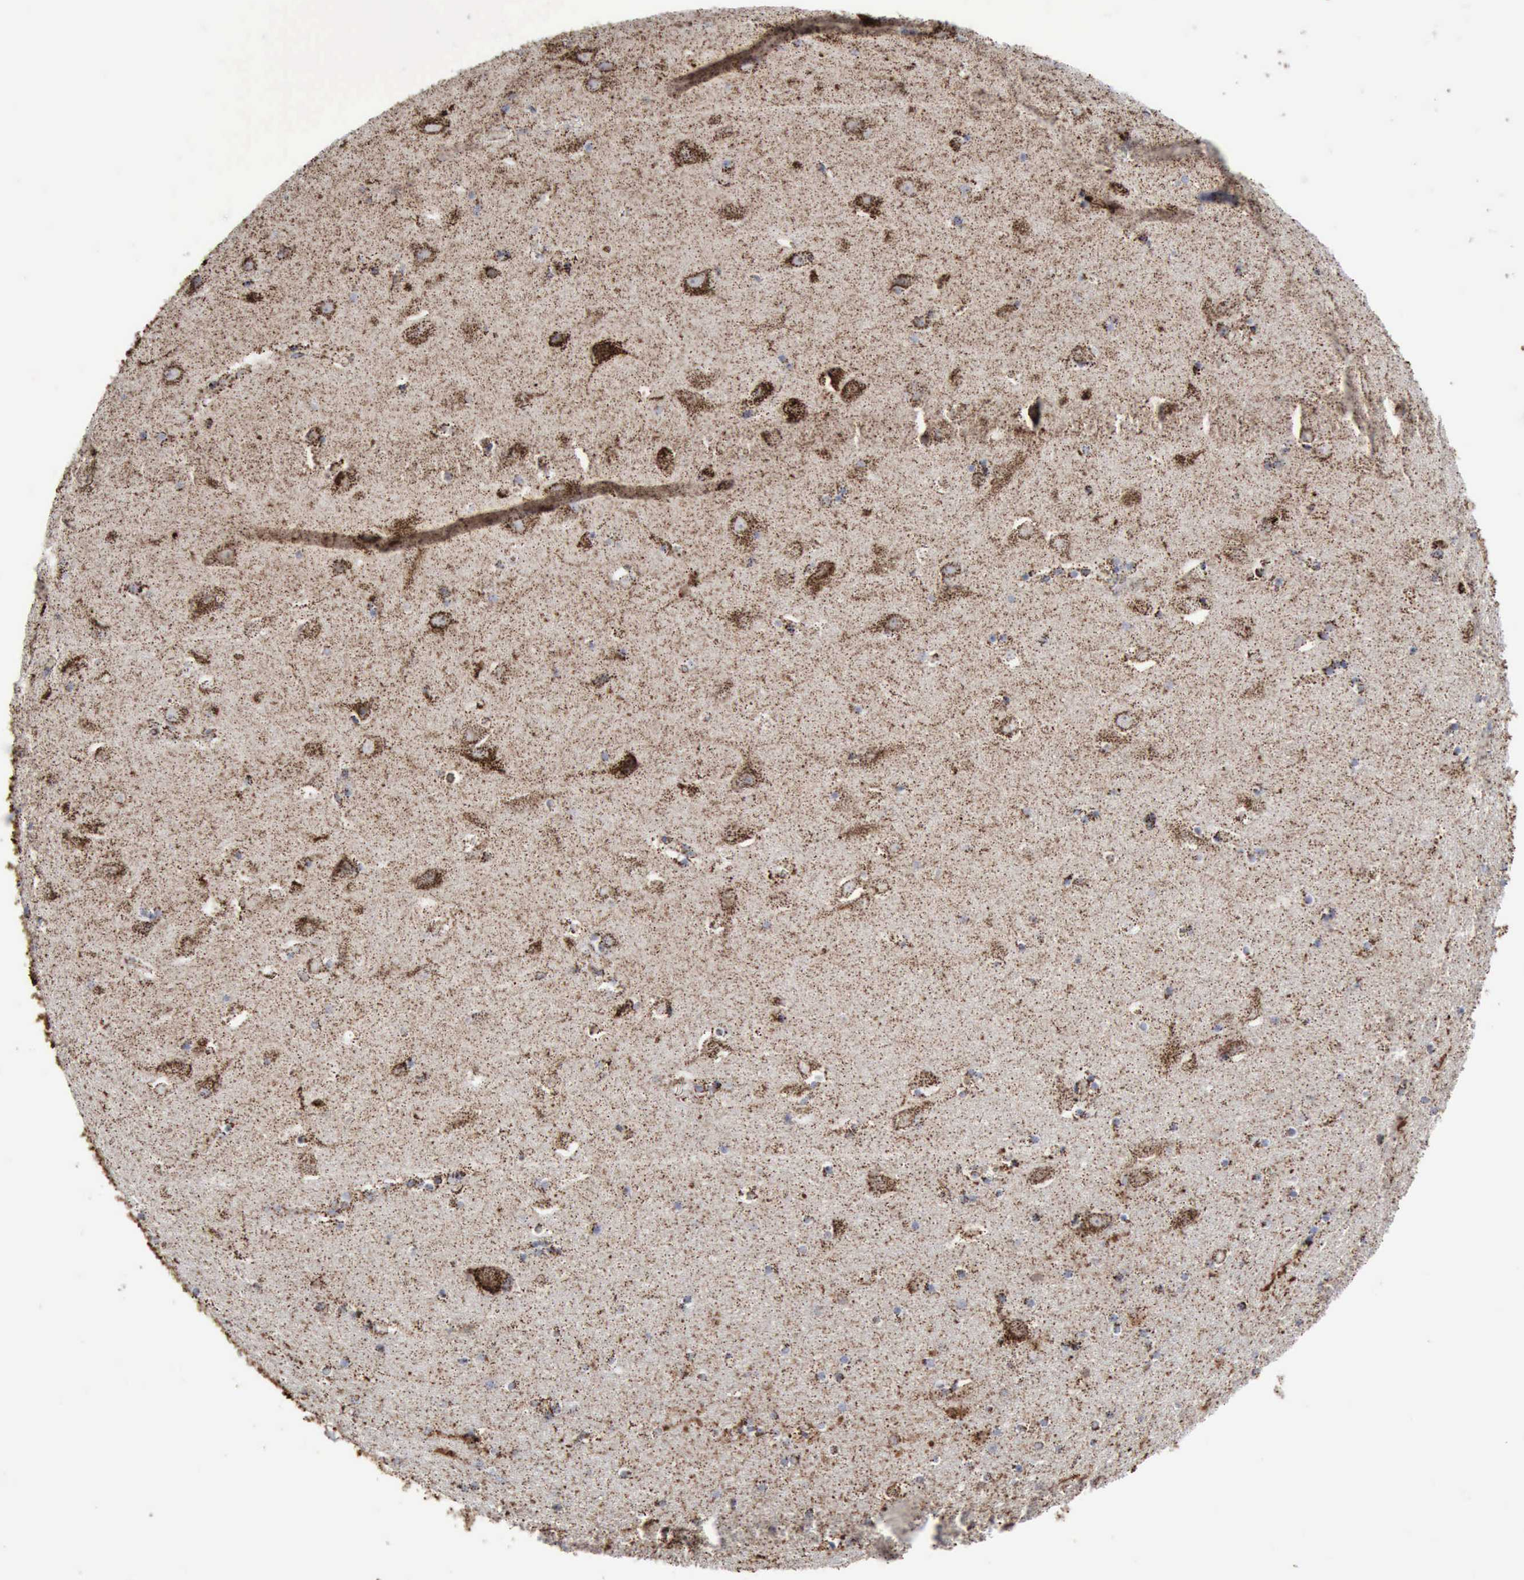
{"staining": {"intensity": "strong", "quantity": ">75%", "location": "cytoplasmic/membranous"}, "tissue": "hippocampus", "cell_type": "Glial cells", "image_type": "normal", "snomed": [{"axis": "morphology", "description": "Normal tissue, NOS"}, {"axis": "topography", "description": "Hippocampus"}], "caption": "Unremarkable hippocampus shows strong cytoplasmic/membranous expression in about >75% of glial cells The staining was performed using DAB, with brown indicating positive protein expression. Nuclei are stained blue with hematoxylin..", "gene": "ACO2", "patient": {"sex": "male", "age": 45}}